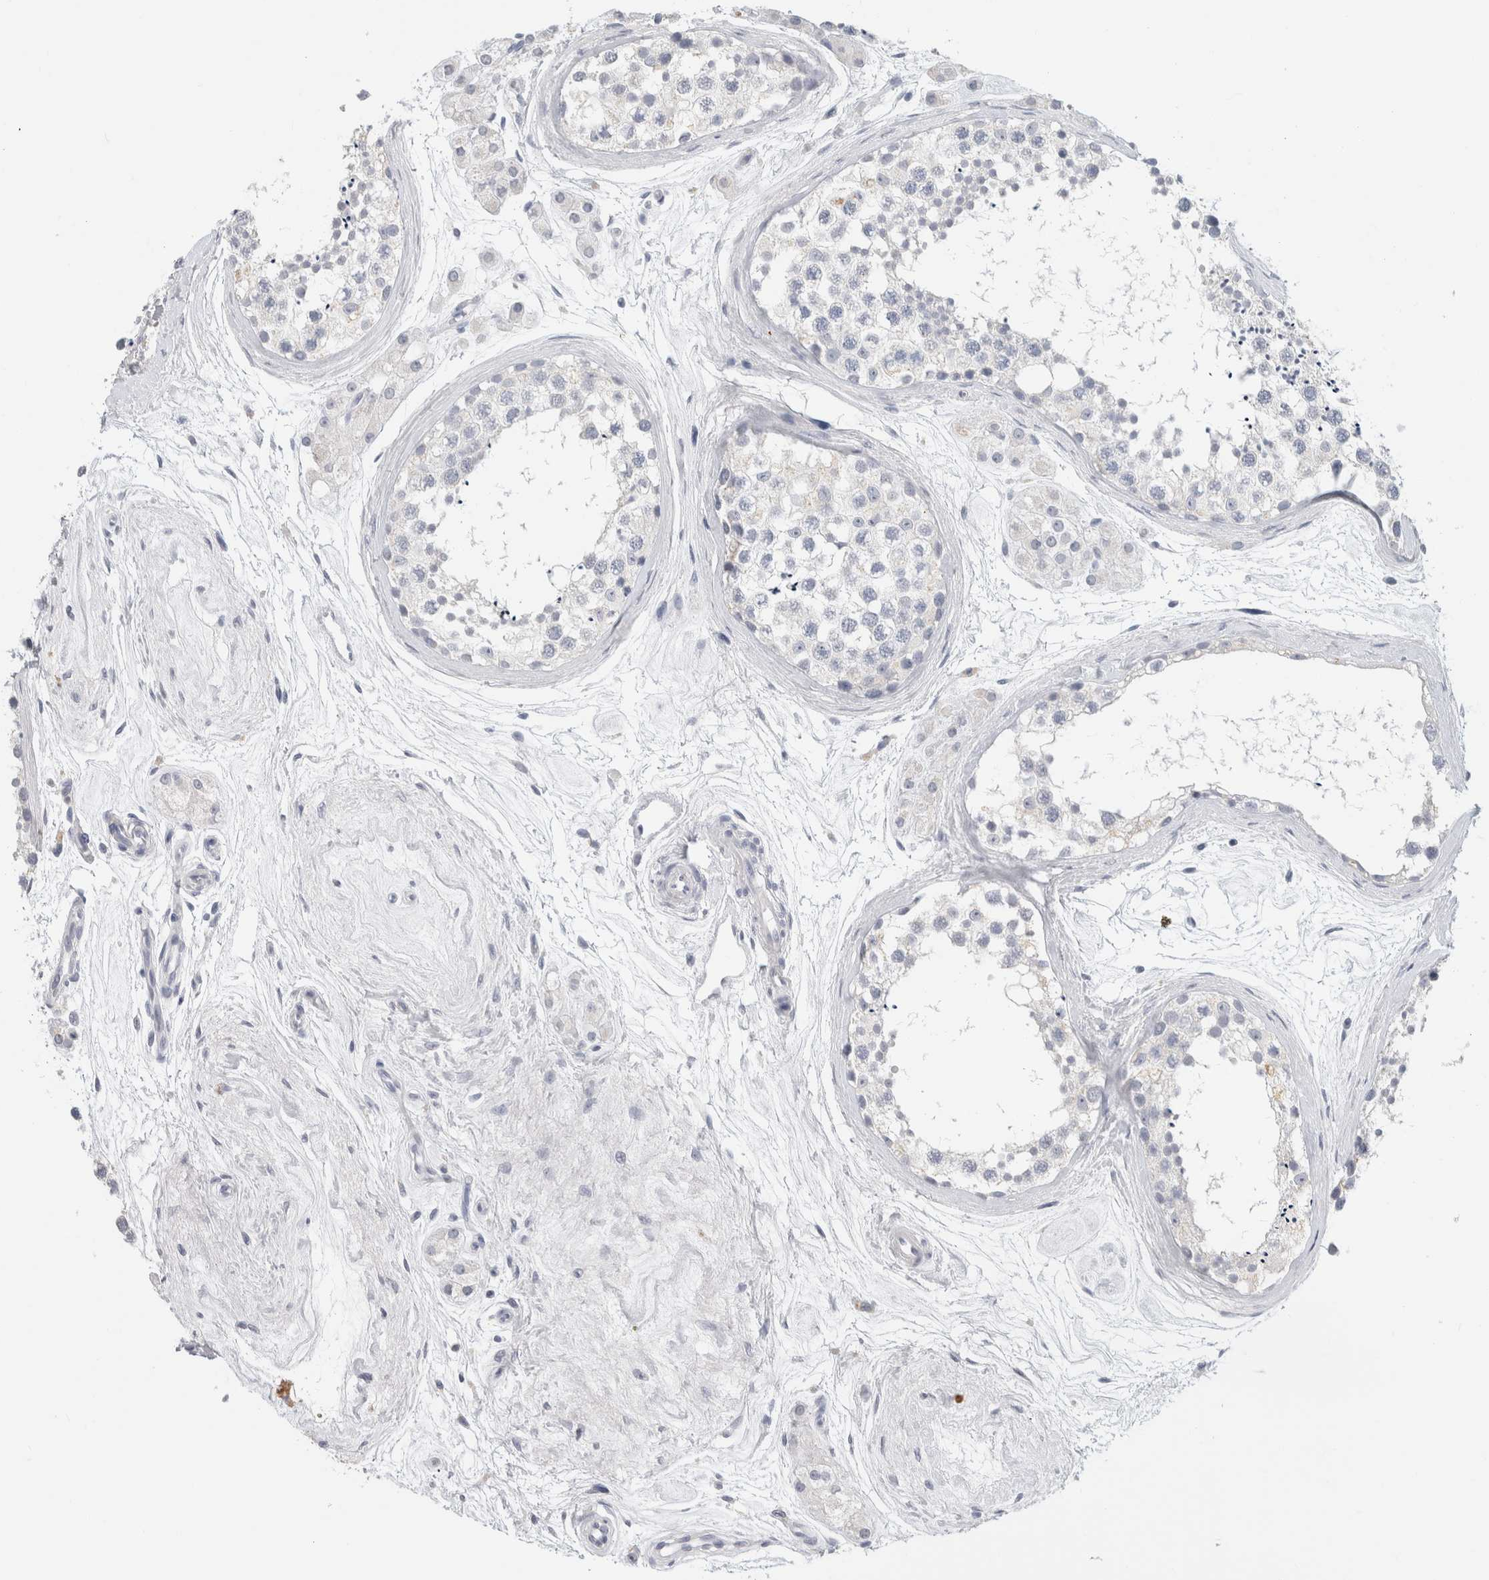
{"staining": {"intensity": "negative", "quantity": "none", "location": "none"}, "tissue": "testis", "cell_type": "Cells in seminiferous ducts", "image_type": "normal", "snomed": [{"axis": "morphology", "description": "Normal tissue, NOS"}, {"axis": "topography", "description": "Testis"}], "caption": "Testis was stained to show a protein in brown. There is no significant staining in cells in seminiferous ducts.", "gene": "BCAN", "patient": {"sex": "male", "age": 56}}